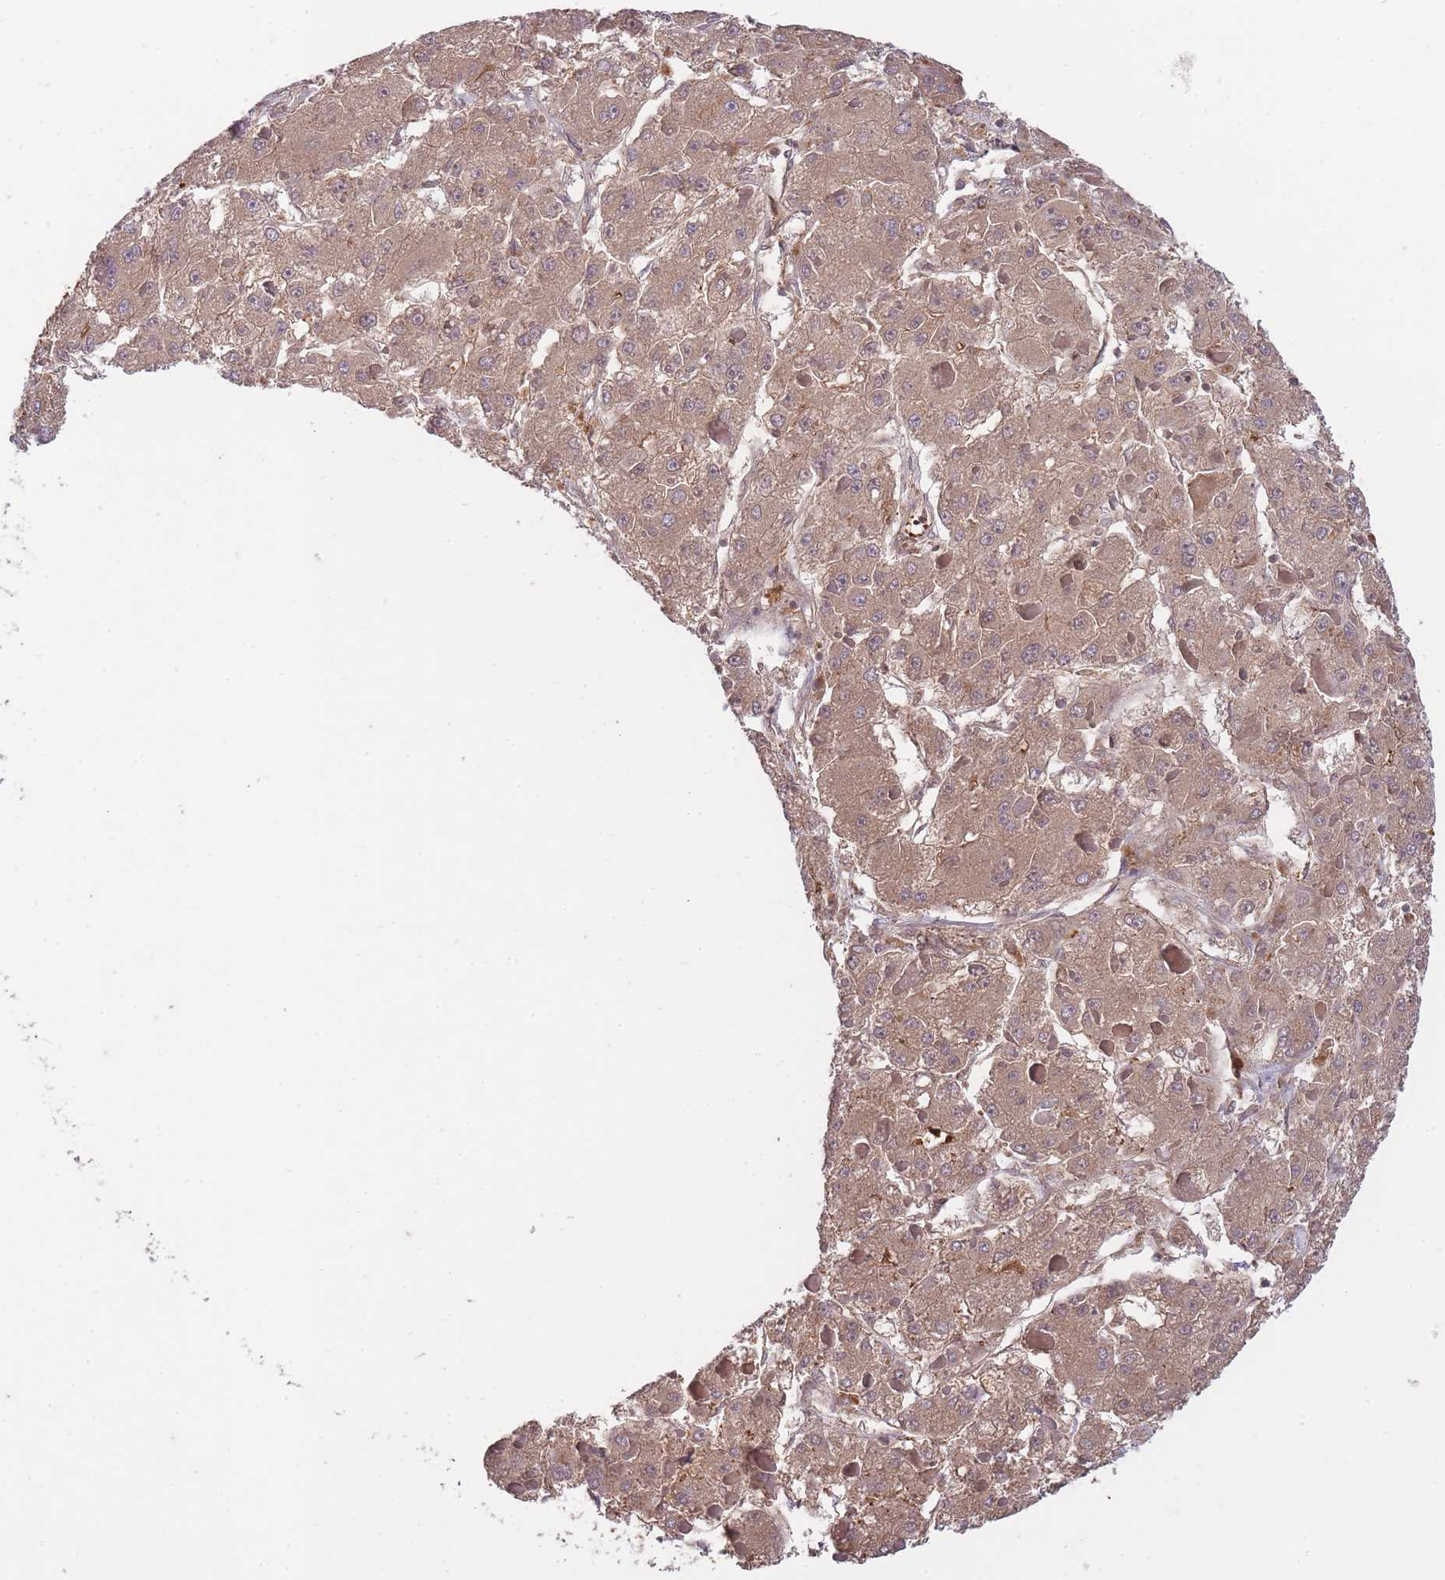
{"staining": {"intensity": "weak", "quantity": ">75%", "location": "cytoplasmic/membranous"}, "tissue": "liver cancer", "cell_type": "Tumor cells", "image_type": "cancer", "snomed": [{"axis": "morphology", "description": "Carcinoma, Hepatocellular, NOS"}, {"axis": "topography", "description": "Liver"}], "caption": "A high-resolution micrograph shows immunohistochemistry staining of liver cancer (hepatocellular carcinoma), which exhibits weak cytoplasmic/membranous expression in approximately >75% of tumor cells.", "gene": "RALGDS", "patient": {"sex": "female", "age": 73}}